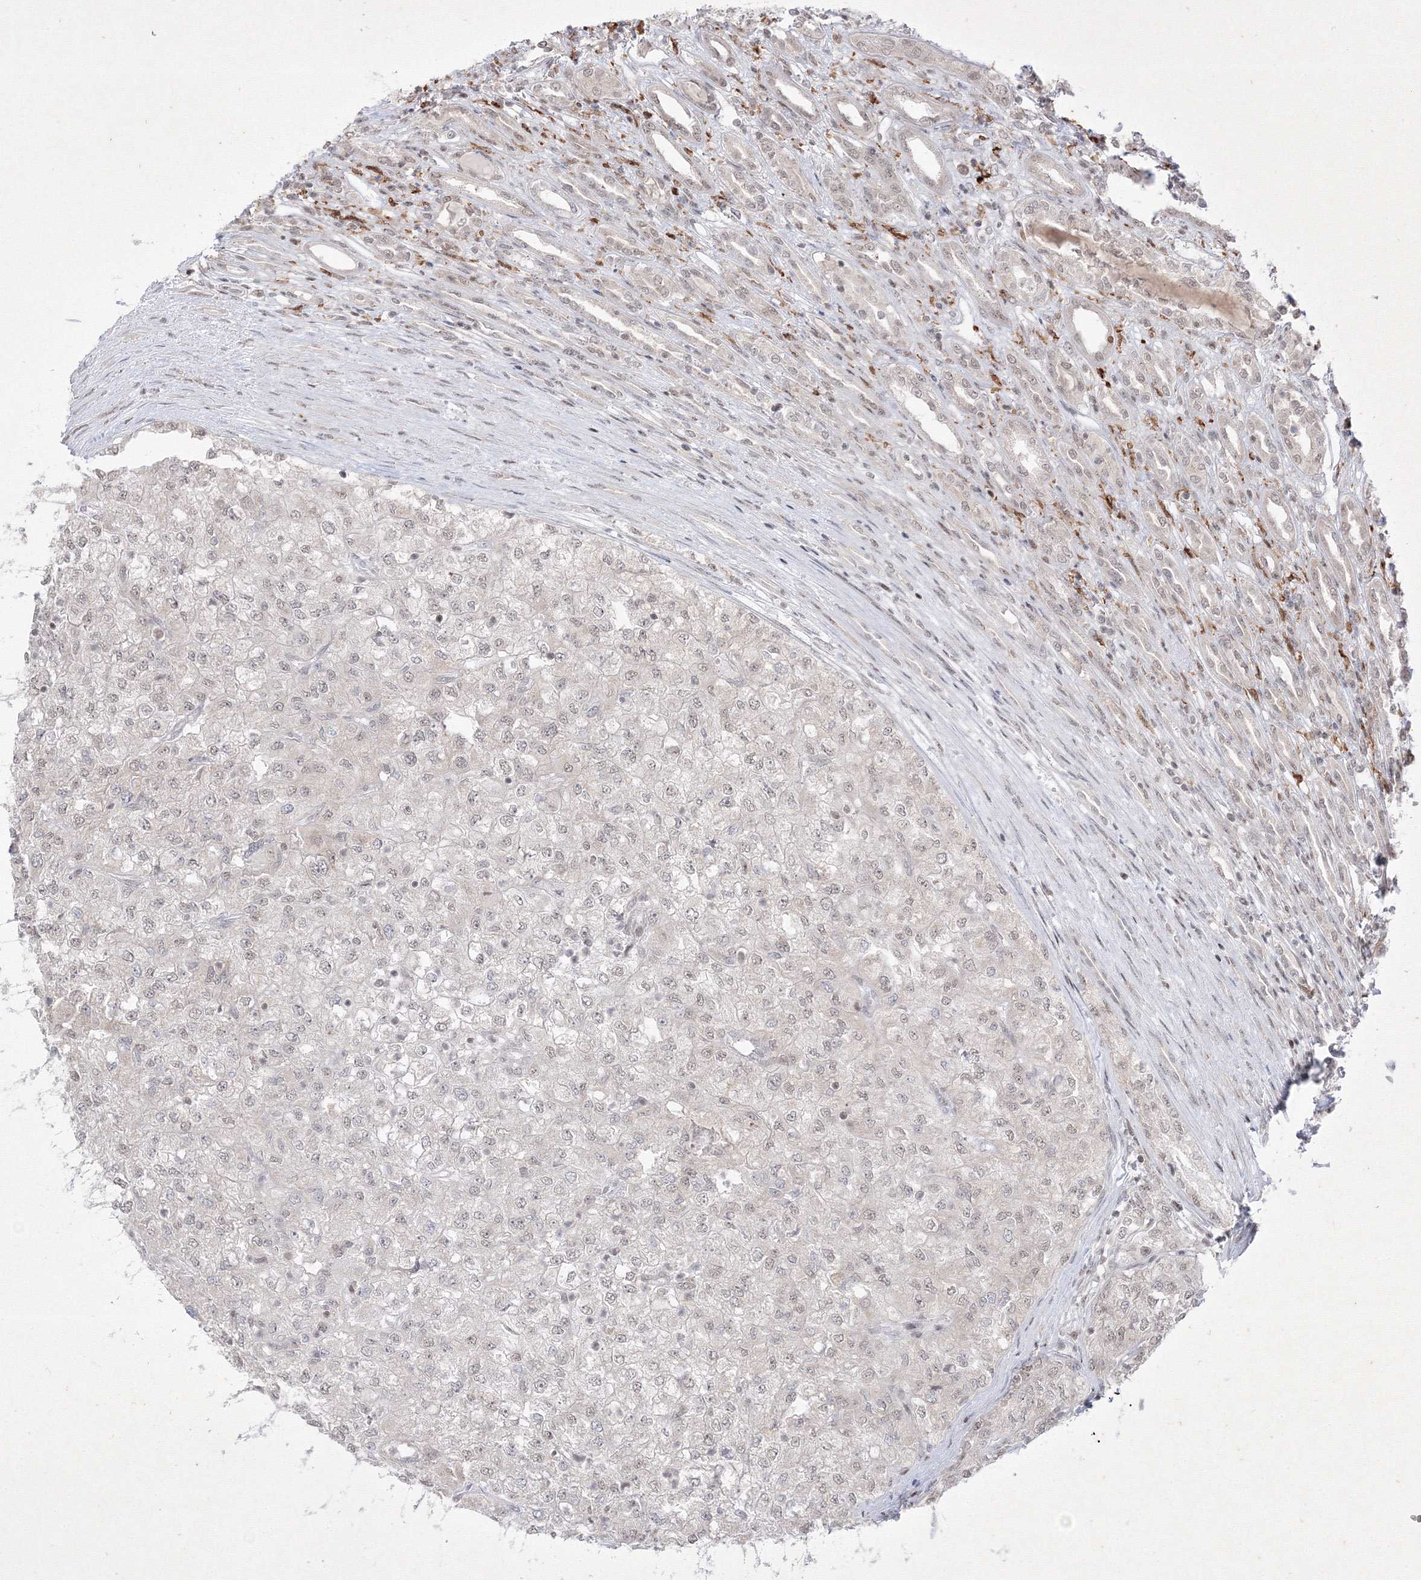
{"staining": {"intensity": "negative", "quantity": "none", "location": "none"}, "tissue": "renal cancer", "cell_type": "Tumor cells", "image_type": "cancer", "snomed": [{"axis": "morphology", "description": "Adenocarcinoma, NOS"}, {"axis": "topography", "description": "Kidney"}], "caption": "DAB immunohistochemical staining of renal cancer reveals no significant positivity in tumor cells.", "gene": "TAB1", "patient": {"sex": "female", "age": 54}}